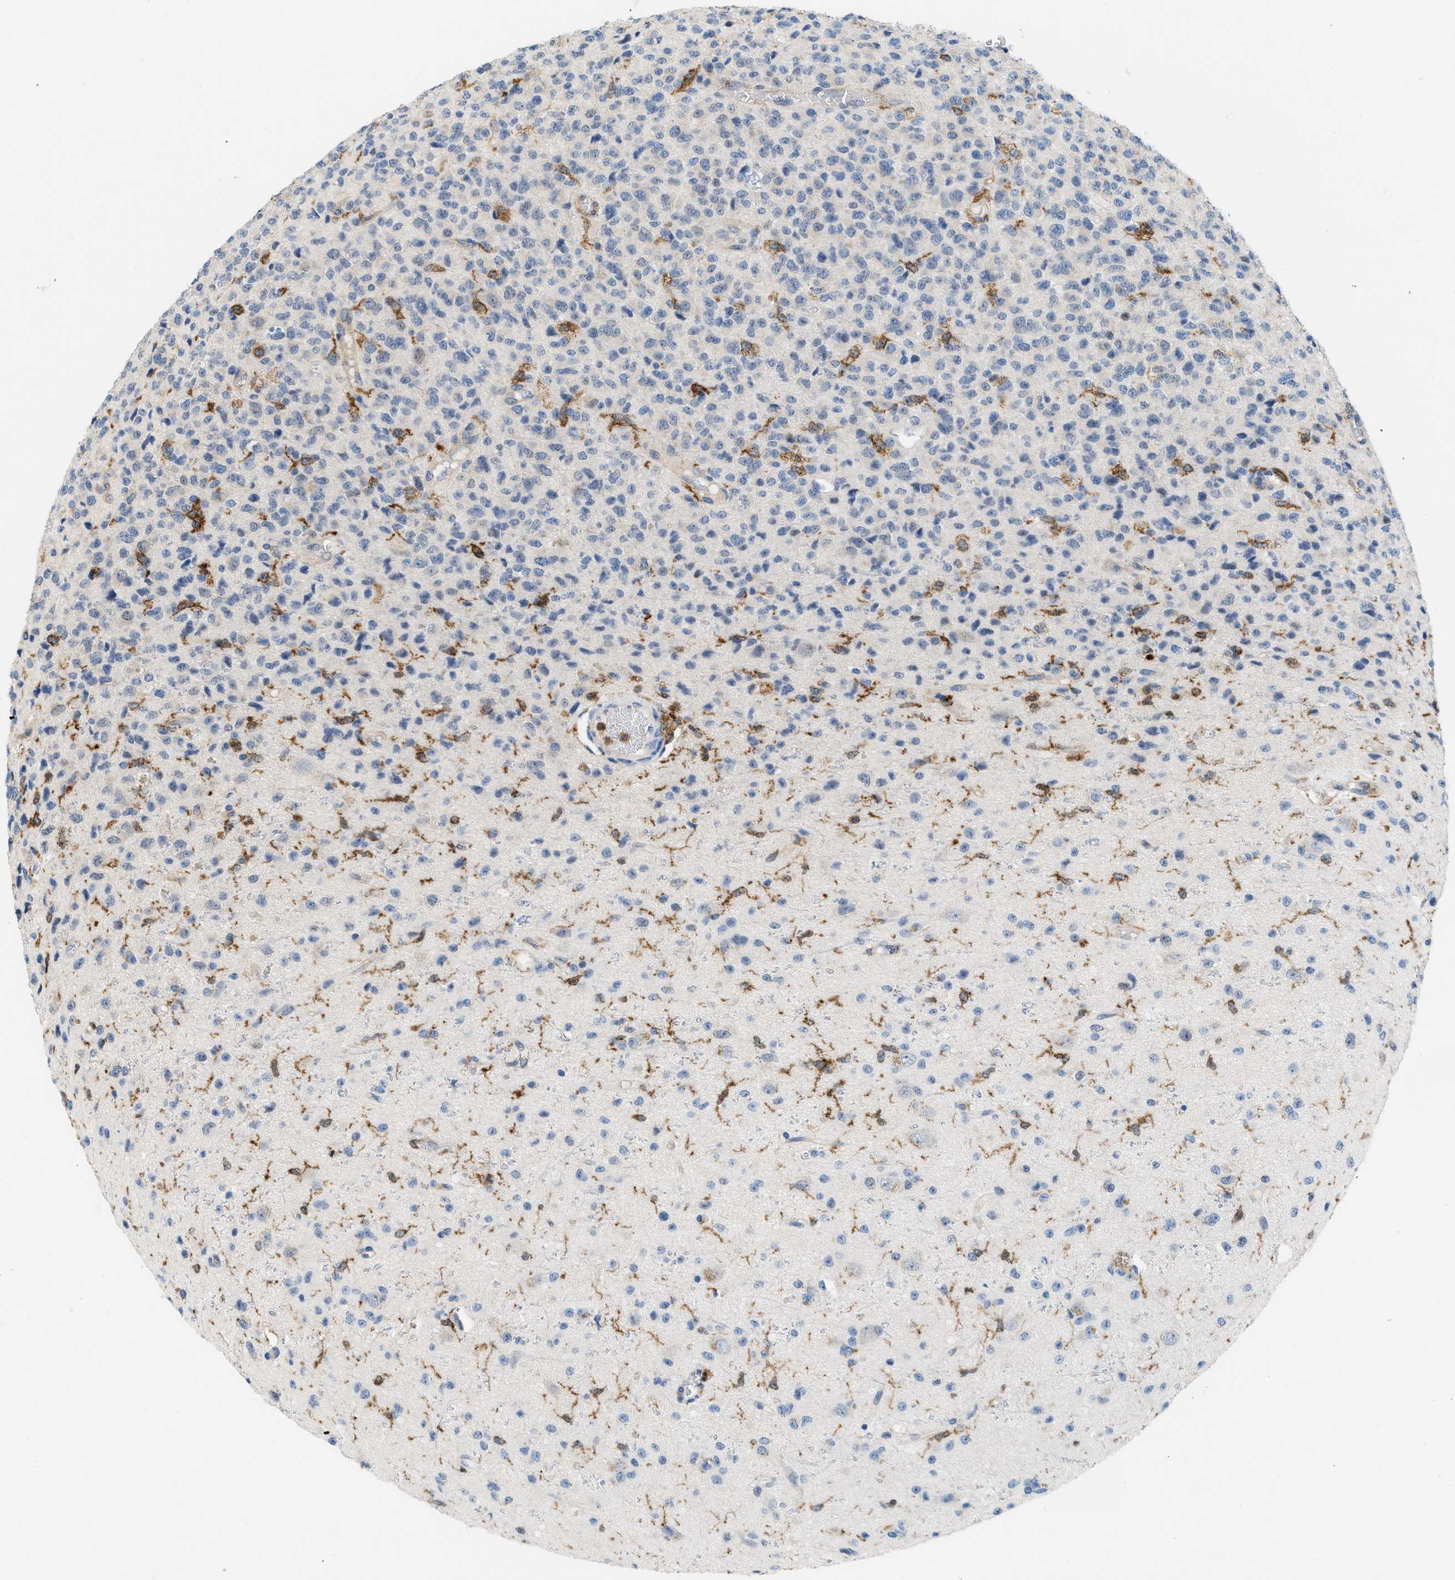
{"staining": {"intensity": "negative", "quantity": "none", "location": "none"}, "tissue": "glioma", "cell_type": "Tumor cells", "image_type": "cancer", "snomed": [{"axis": "morphology", "description": "Glioma, malignant, High grade"}, {"axis": "topography", "description": "pancreas cauda"}], "caption": "This is an IHC histopathology image of glioma. There is no expression in tumor cells.", "gene": "INPP5D", "patient": {"sex": "male", "age": 60}}